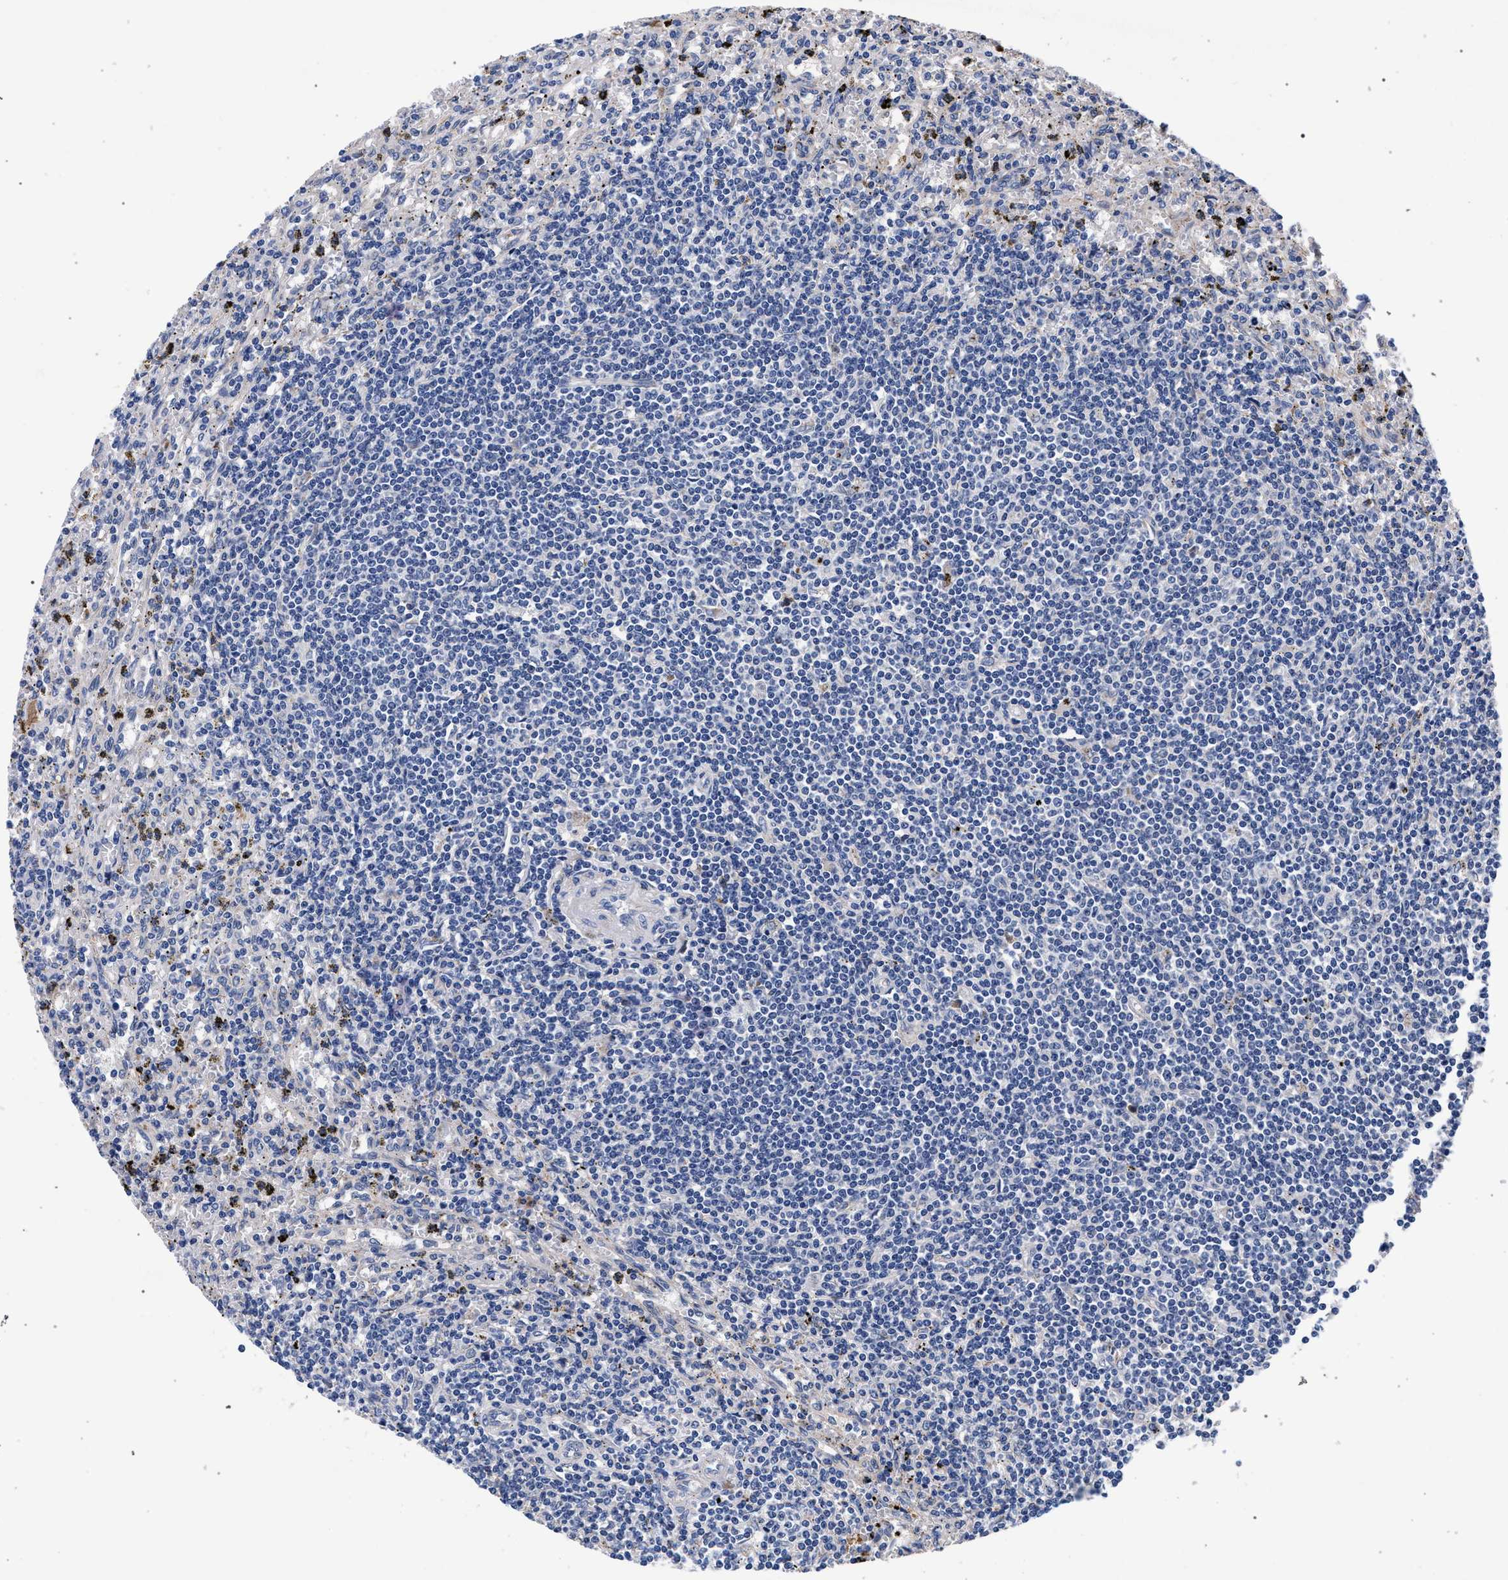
{"staining": {"intensity": "negative", "quantity": "none", "location": "none"}, "tissue": "lymphoma", "cell_type": "Tumor cells", "image_type": "cancer", "snomed": [{"axis": "morphology", "description": "Malignant lymphoma, non-Hodgkin's type, Low grade"}, {"axis": "topography", "description": "Spleen"}], "caption": "An immunohistochemistry photomicrograph of lymphoma is shown. There is no staining in tumor cells of lymphoma.", "gene": "ACOX1", "patient": {"sex": "male", "age": 76}}